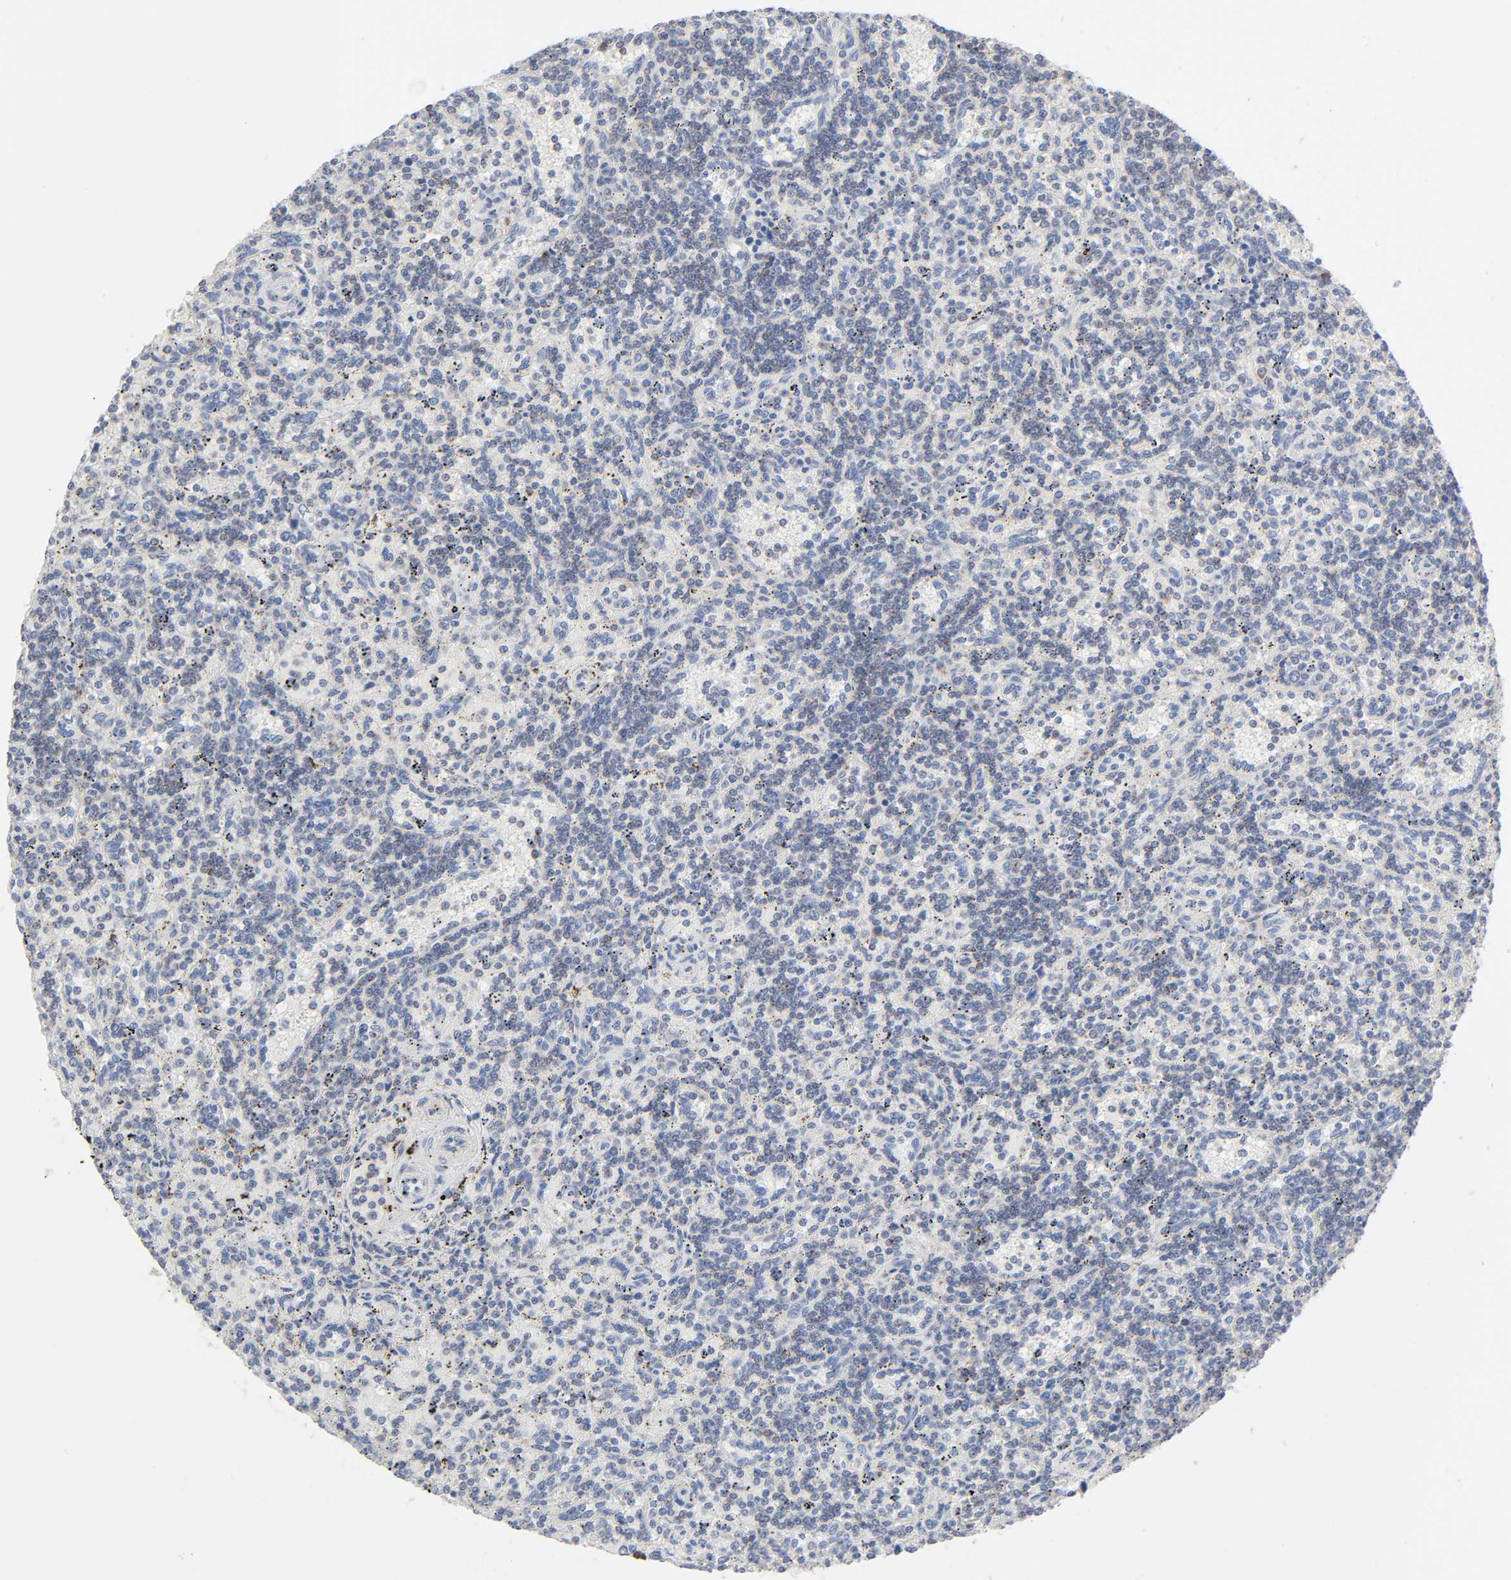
{"staining": {"intensity": "weak", "quantity": "<25%", "location": "cytoplasmic/membranous"}, "tissue": "lymphoma", "cell_type": "Tumor cells", "image_type": "cancer", "snomed": [{"axis": "morphology", "description": "Malignant lymphoma, non-Hodgkin's type, Low grade"}, {"axis": "topography", "description": "Spleen"}], "caption": "IHC of human malignant lymphoma, non-Hodgkin's type (low-grade) displays no positivity in tumor cells. (DAB immunohistochemistry (IHC) with hematoxylin counter stain).", "gene": "SYT16", "patient": {"sex": "male", "age": 73}}